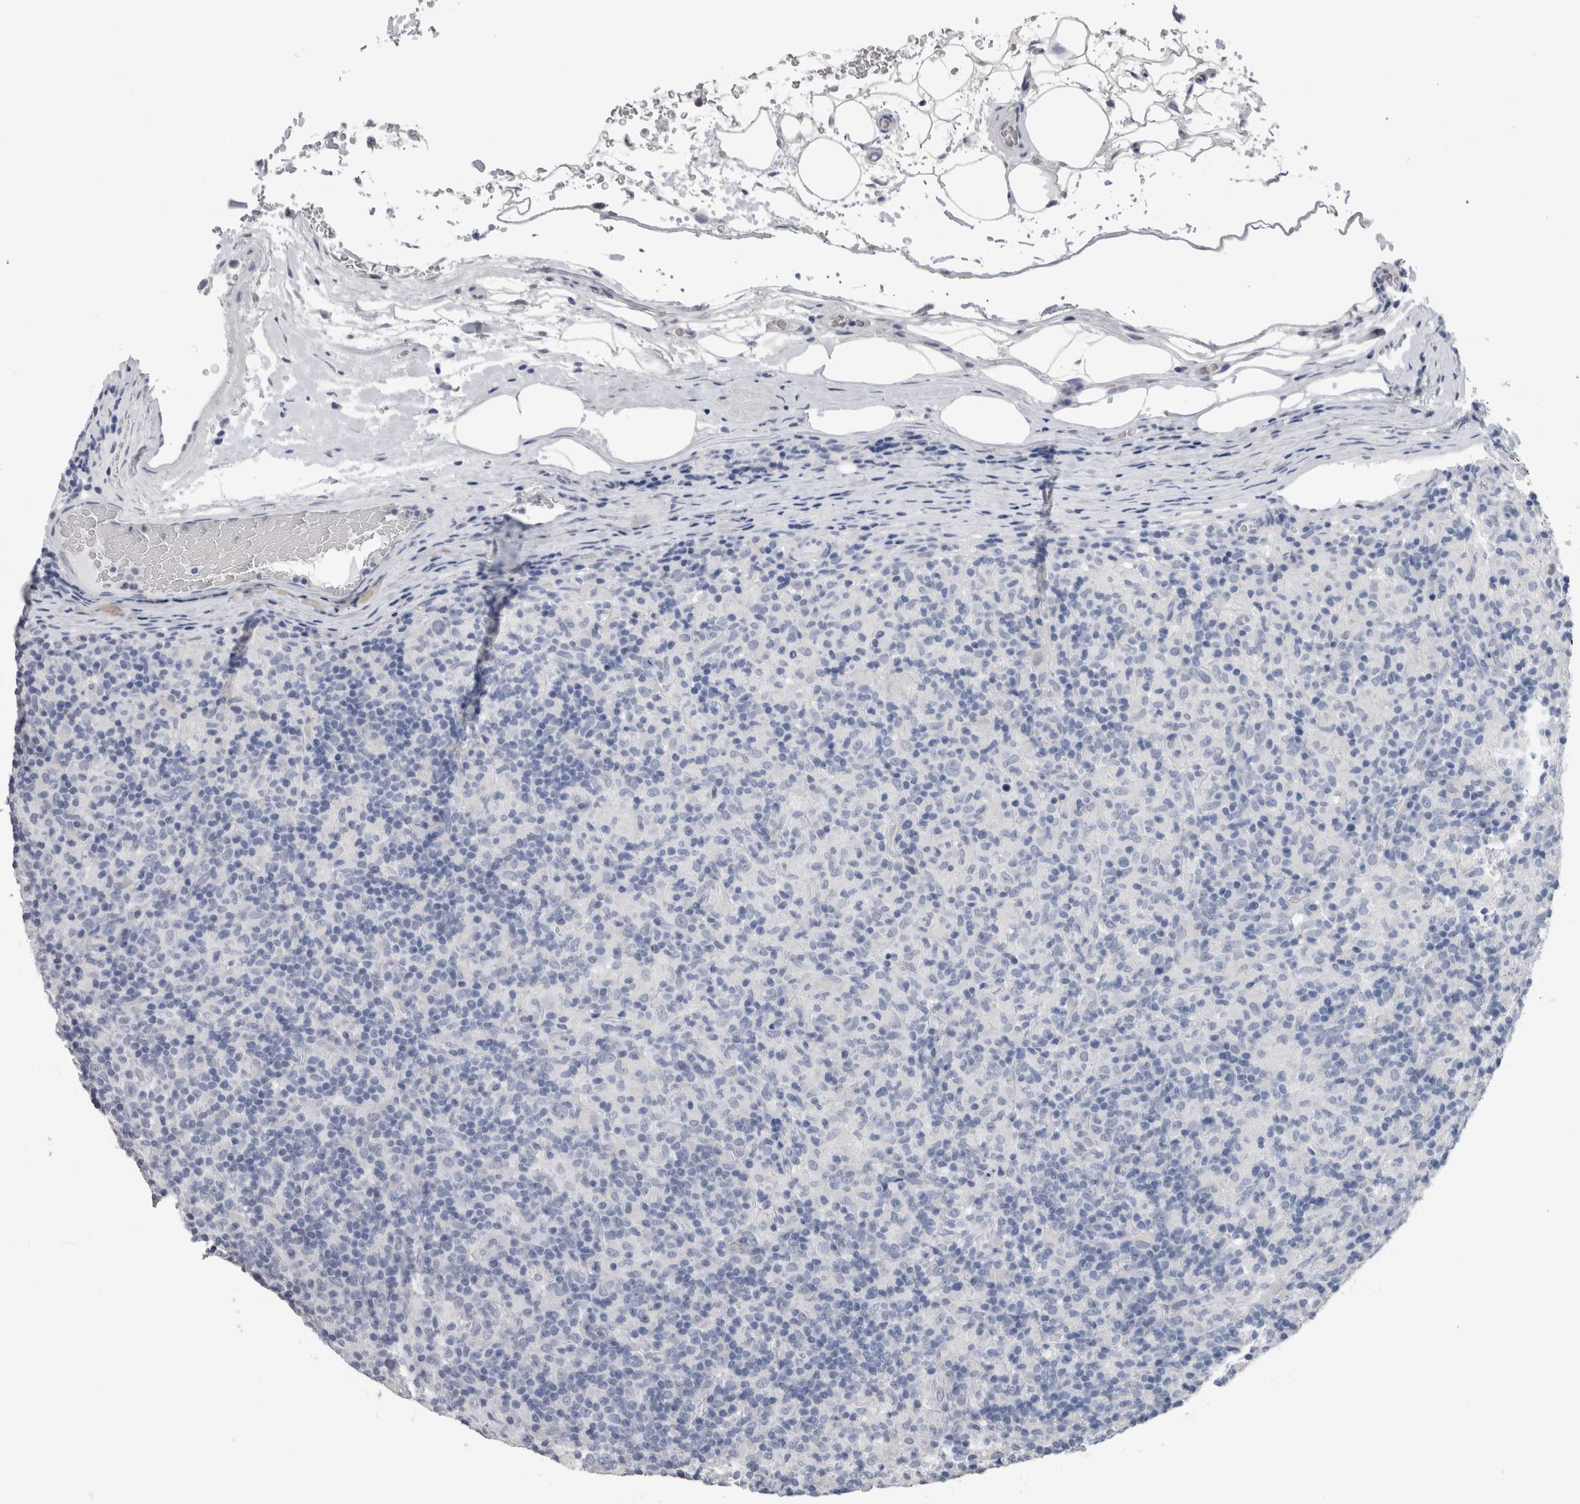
{"staining": {"intensity": "negative", "quantity": "none", "location": "none"}, "tissue": "lymphoma", "cell_type": "Tumor cells", "image_type": "cancer", "snomed": [{"axis": "morphology", "description": "Hodgkin's disease, NOS"}, {"axis": "topography", "description": "Lymph node"}], "caption": "Photomicrograph shows no significant protein staining in tumor cells of lymphoma. The staining was performed using DAB (3,3'-diaminobenzidine) to visualize the protein expression in brown, while the nuclei were stained in blue with hematoxylin (Magnification: 20x).", "gene": "CA8", "patient": {"sex": "male", "age": 70}}